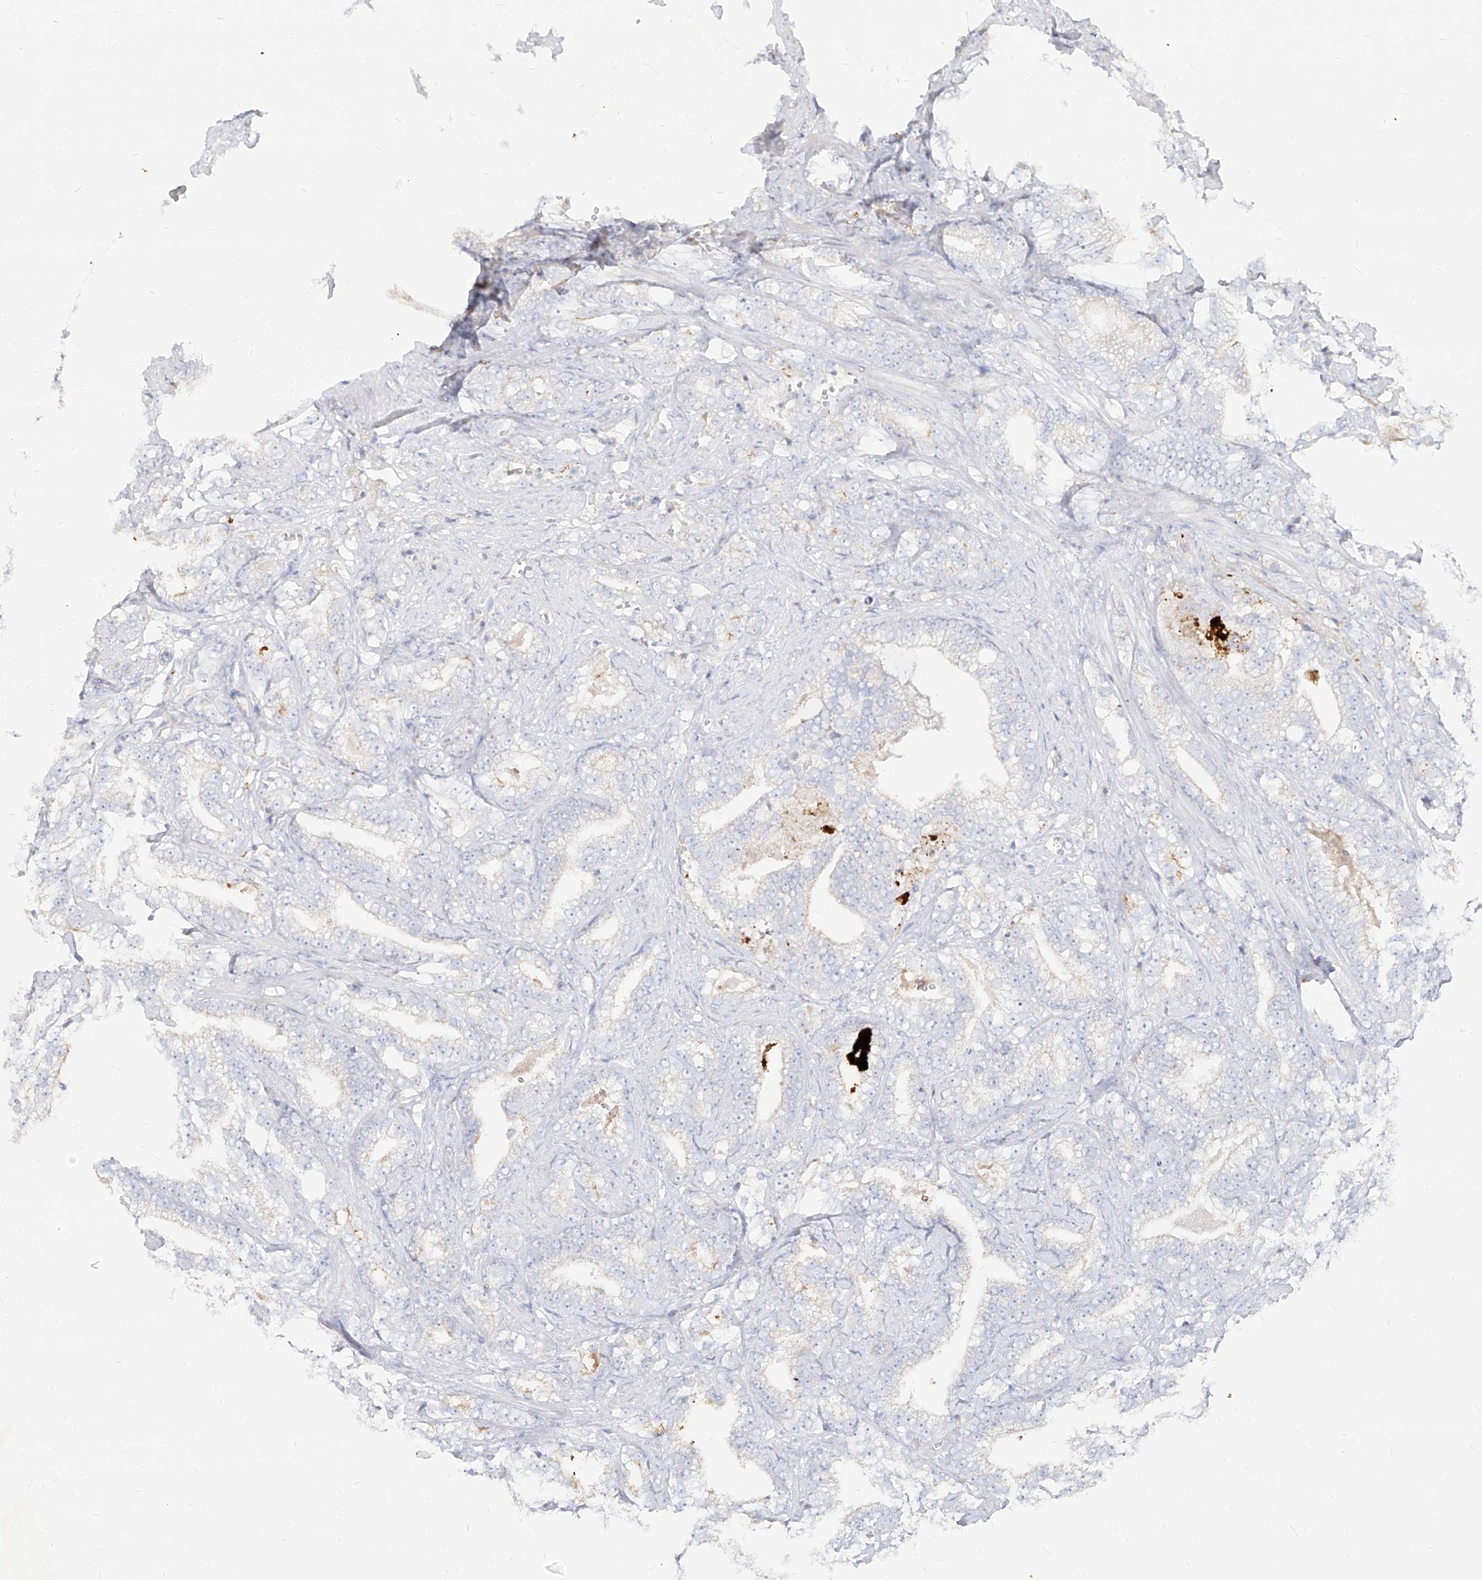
{"staining": {"intensity": "negative", "quantity": "none", "location": "none"}, "tissue": "prostate cancer", "cell_type": "Tumor cells", "image_type": "cancer", "snomed": [{"axis": "morphology", "description": "Adenocarcinoma, High grade"}, {"axis": "topography", "description": "Prostate and seminal vesicle, NOS"}], "caption": "DAB immunohistochemical staining of human prostate high-grade adenocarcinoma displays no significant staining in tumor cells. (DAB immunohistochemistry visualized using brightfield microscopy, high magnification).", "gene": "RBFOX3", "patient": {"sex": "male", "age": 67}}